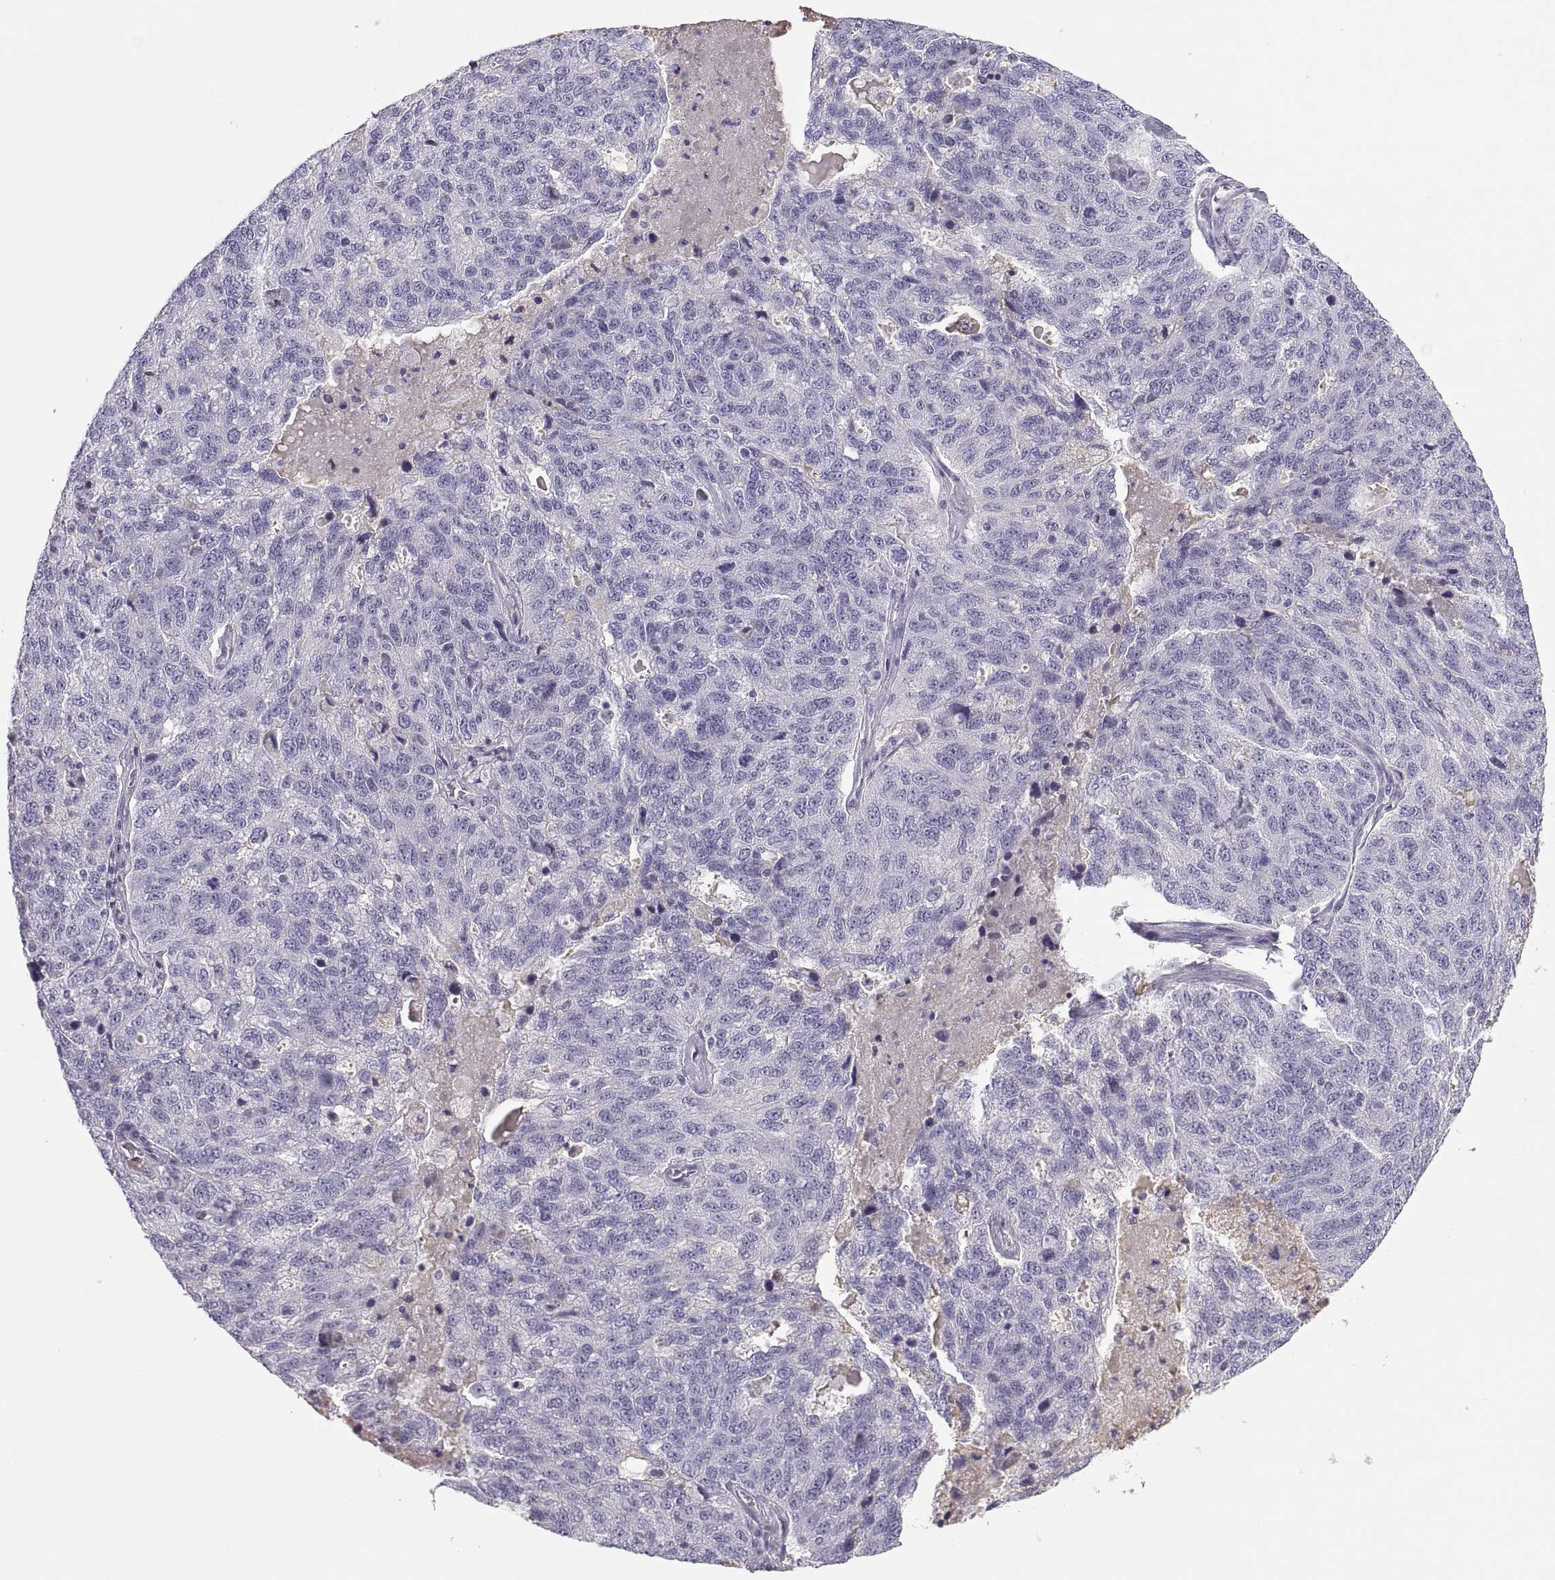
{"staining": {"intensity": "negative", "quantity": "none", "location": "none"}, "tissue": "ovarian cancer", "cell_type": "Tumor cells", "image_type": "cancer", "snomed": [{"axis": "morphology", "description": "Cystadenocarcinoma, serous, NOS"}, {"axis": "topography", "description": "Ovary"}], "caption": "Immunohistochemical staining of serous cystadenocarcinoma (ovarian) demonstrates no significant expression in tumor cells. (Brightfield microscopy of DAB IHC at high magnification).", "gene": "MAGEB2", "patient": {"sex": "female", "age": 71}}